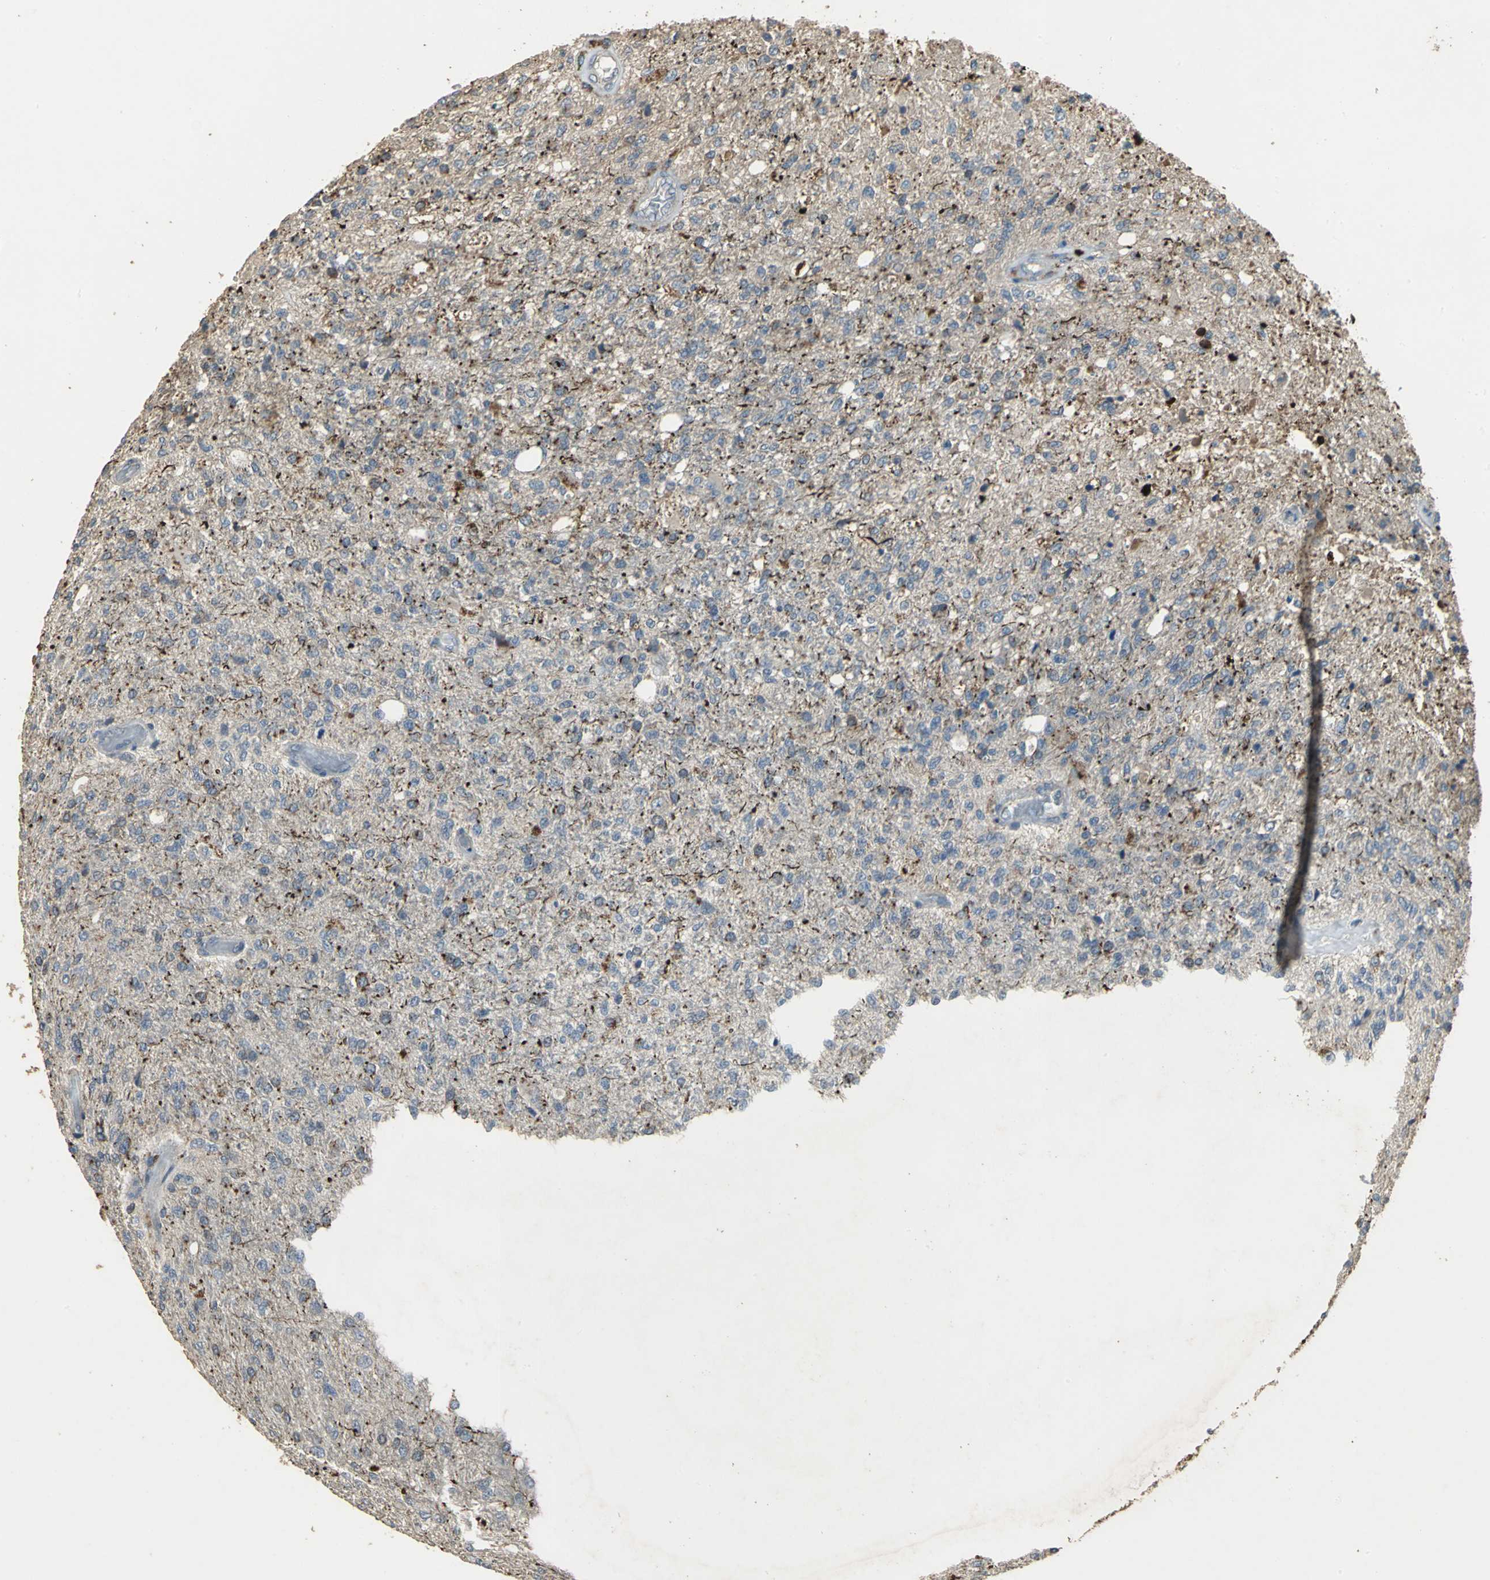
{"staining": {"intensity": "weak", "quantity": ">75%", "location": "cytoplasmic/membranous"}, "tissue": "glioma", "cell_type": "Tumor cells", "image_type": "cancer", "snomed": [{"axis": "morphology", "description": "Normal tissue, NOS"}, {"axis": "morphology", "description": "Glioma, malignant, High grade"}, {"axis": "topography", "description": "Cerebral cortex"}], "caption": "Malignant high-grade glioma stained with a protein marker displays weak staining in tumor cells.", "gene": "MET", "patient": {"sex": "male", "age": 77}}